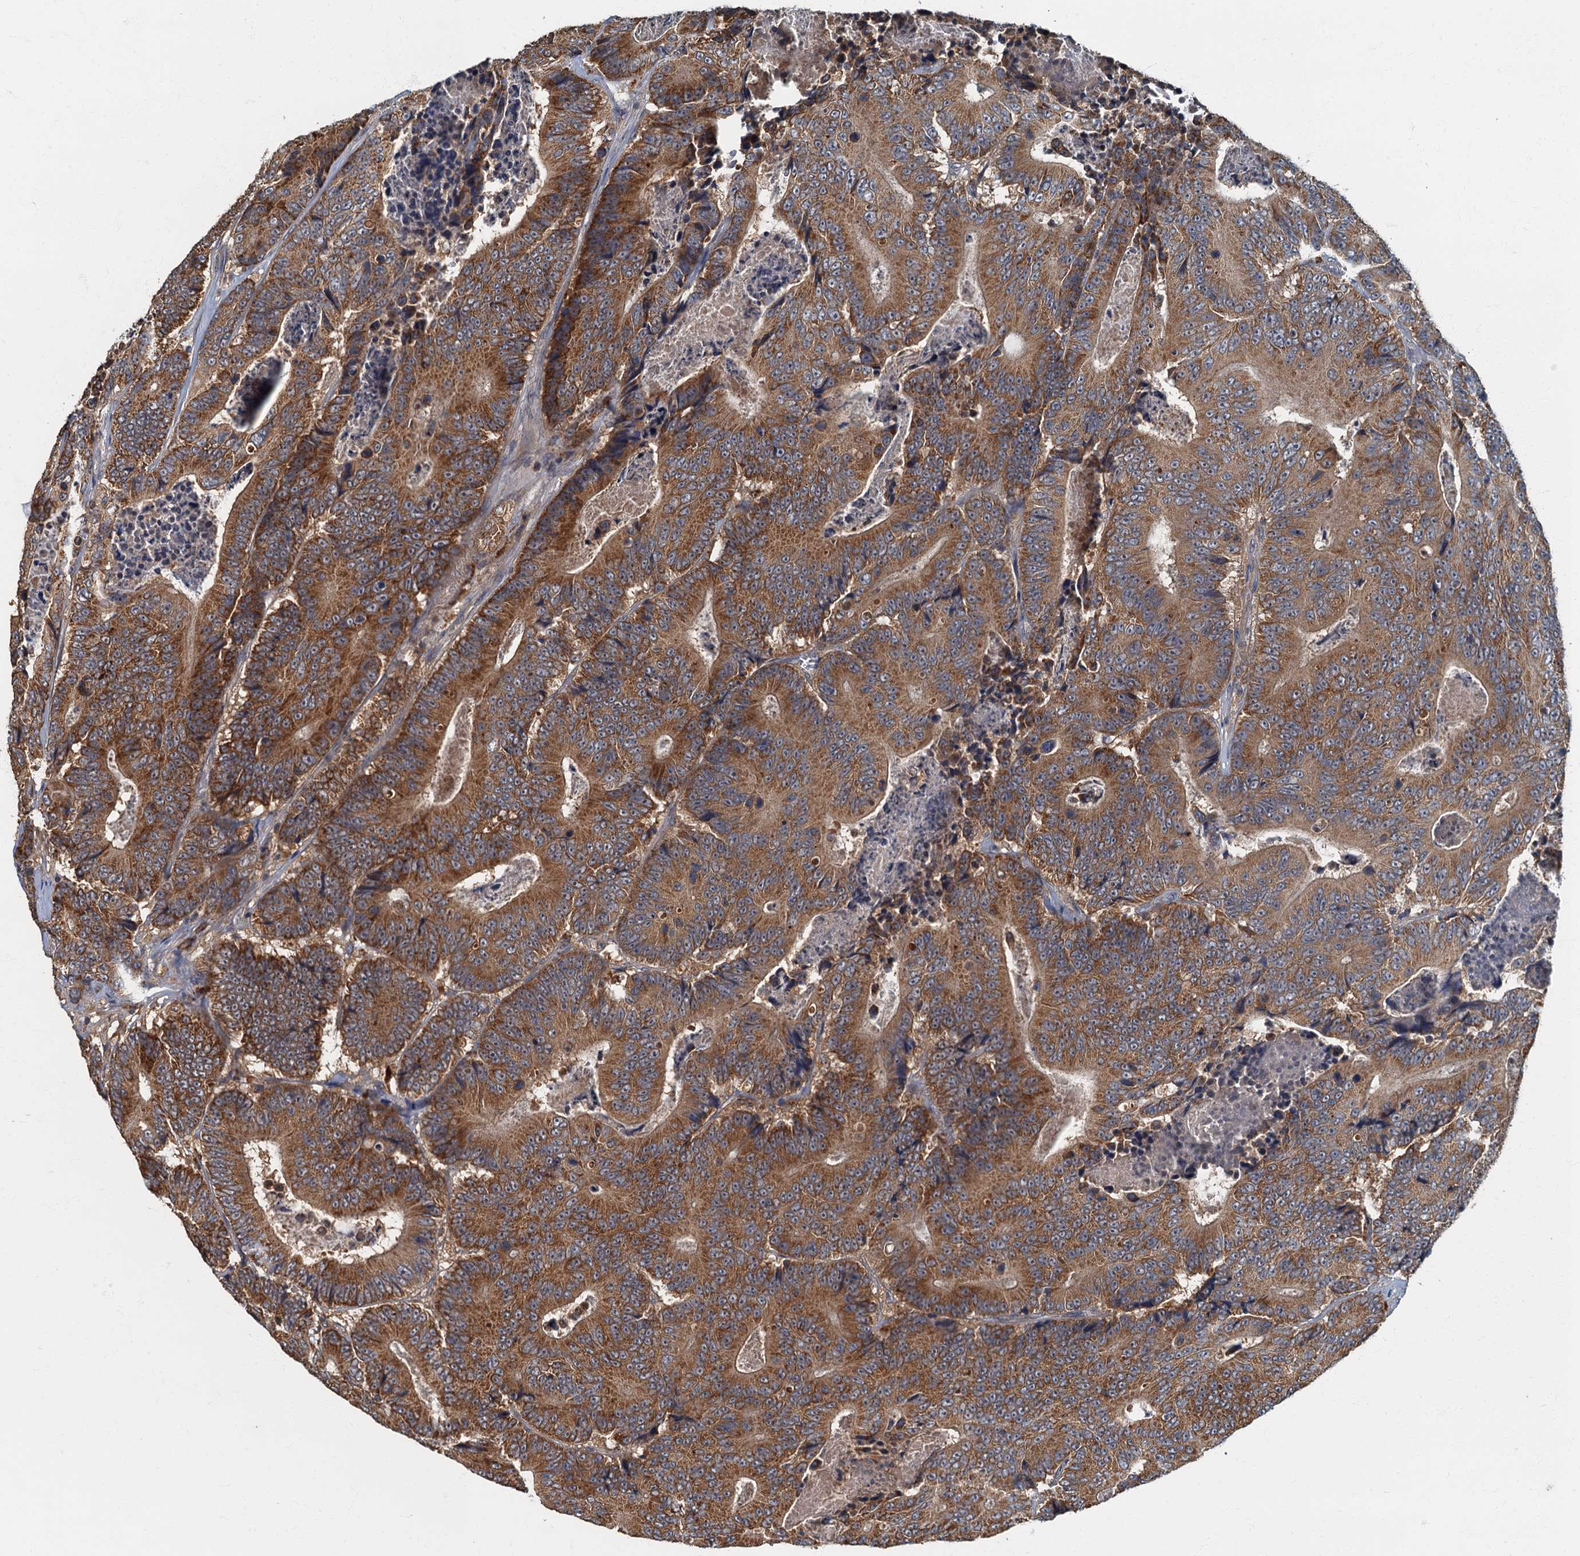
{"staining": {"intensity": "strong", "quantity": ">75%", "location": "cytoplasmic/membranous"}, "tissue": "colorectal cancer", "cell_type": "Tumor cells", "image_type": "cancer", "snomed": [{"axis": "morphology", "description": "Adenocarcinoma, NOS"}, {"axis": "topography", "description": "Colon"}], "caption": "Protein staining of adenocarcinoma (colorectal) tissue demonstrates strong cytoplasmic/membranous positivity in about >75% of tumor cells.", "gene": "WDCP", "patient": {"sex": "male", "age": 83}}